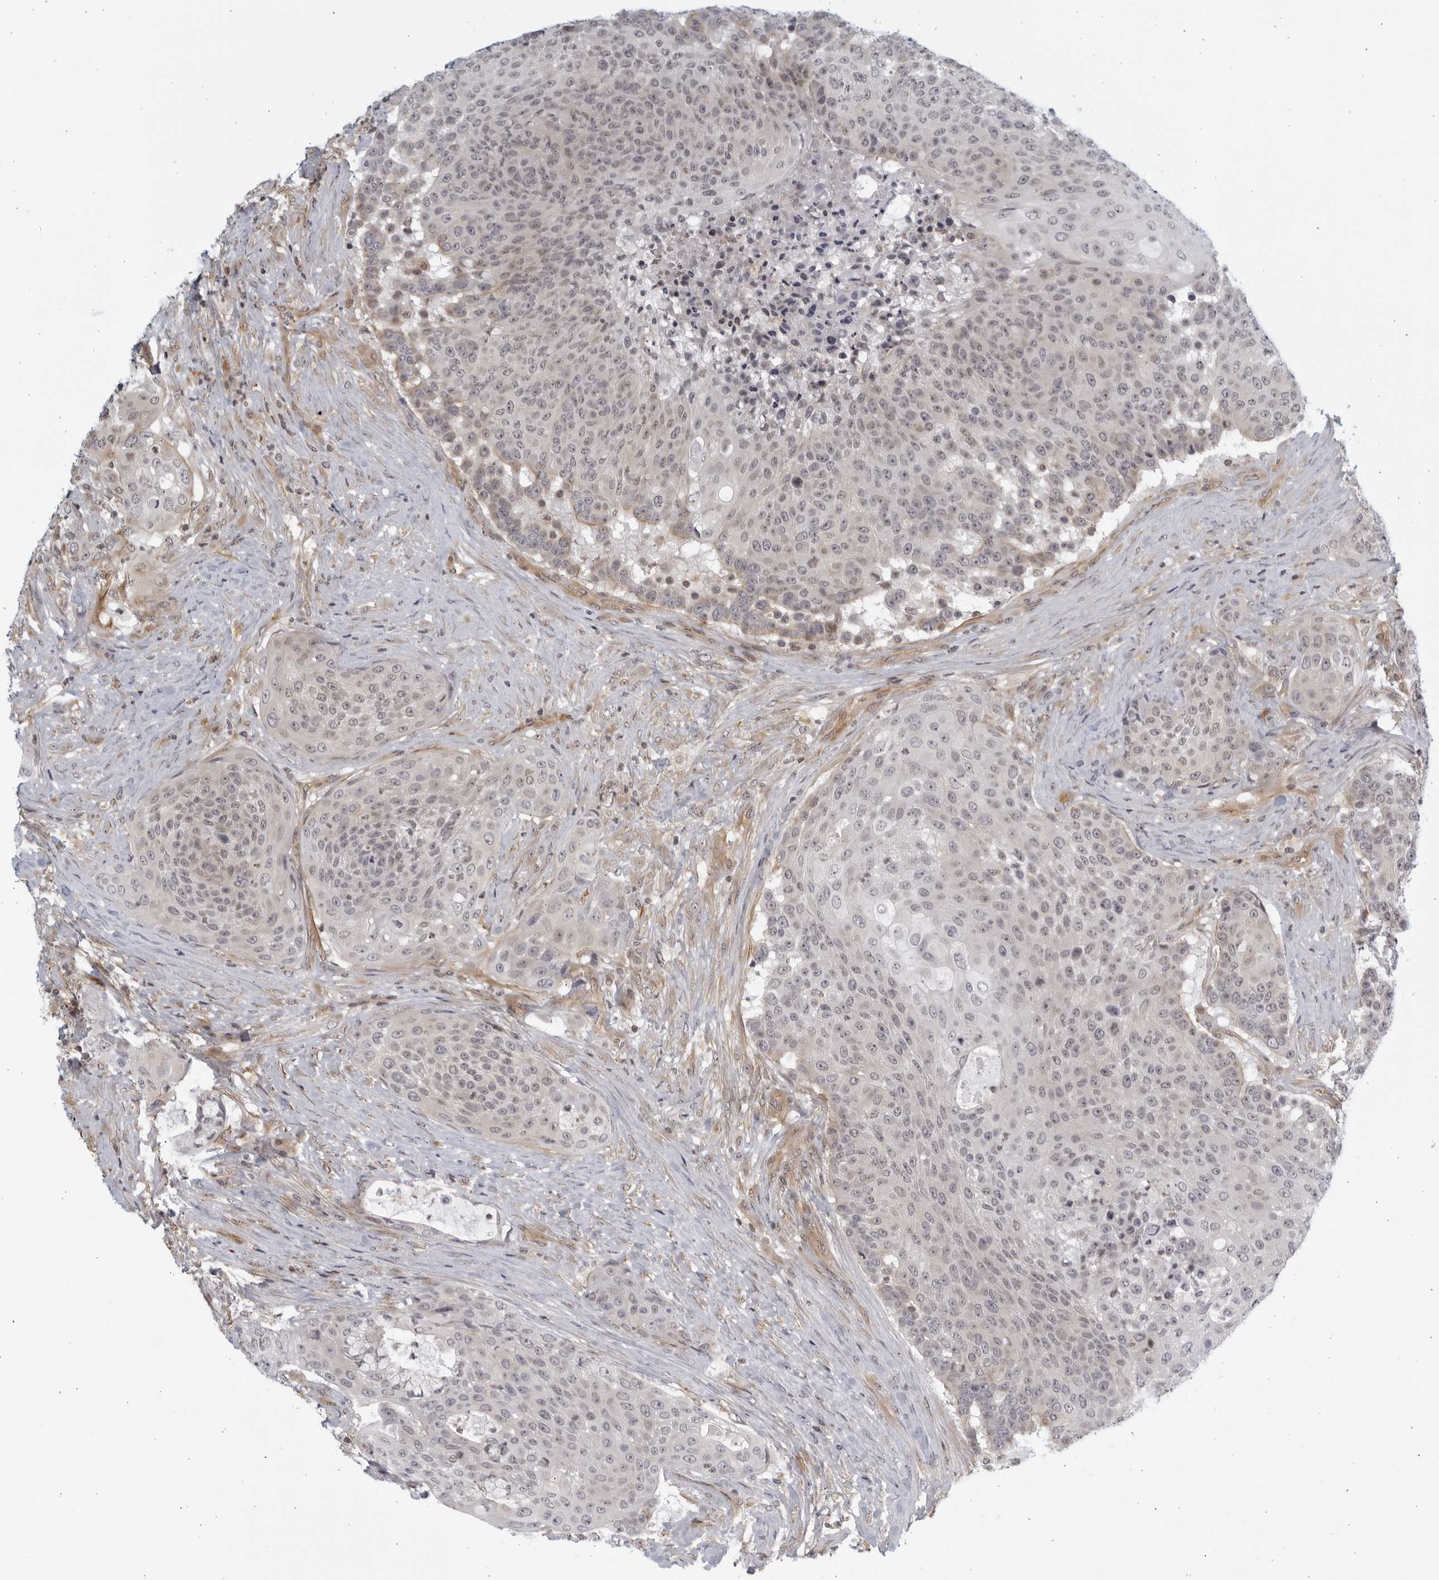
{"staining": {"intensity": "negative", "quantity": "none", "location": "none"}, "tissue": "urothelial cancer", "cell_type": "Tumor cells", "image_type": "cancer", "snomed": [{"axis": "morphology", "description": "Urothelial carcinoma, High grade"}, {"axis": "topography", "description": "Urinary bladder"}], "caption": "This histopathology image is of urothelial carcinoma (high-grade) stained with immunohistochemistry (IHC) to label a protein in brown with the nuclei are counter-stained blue. There is no positivity in tumor cells.", "gene": "SERTAD4", "patient": {"sex": "female", "age": 63}}